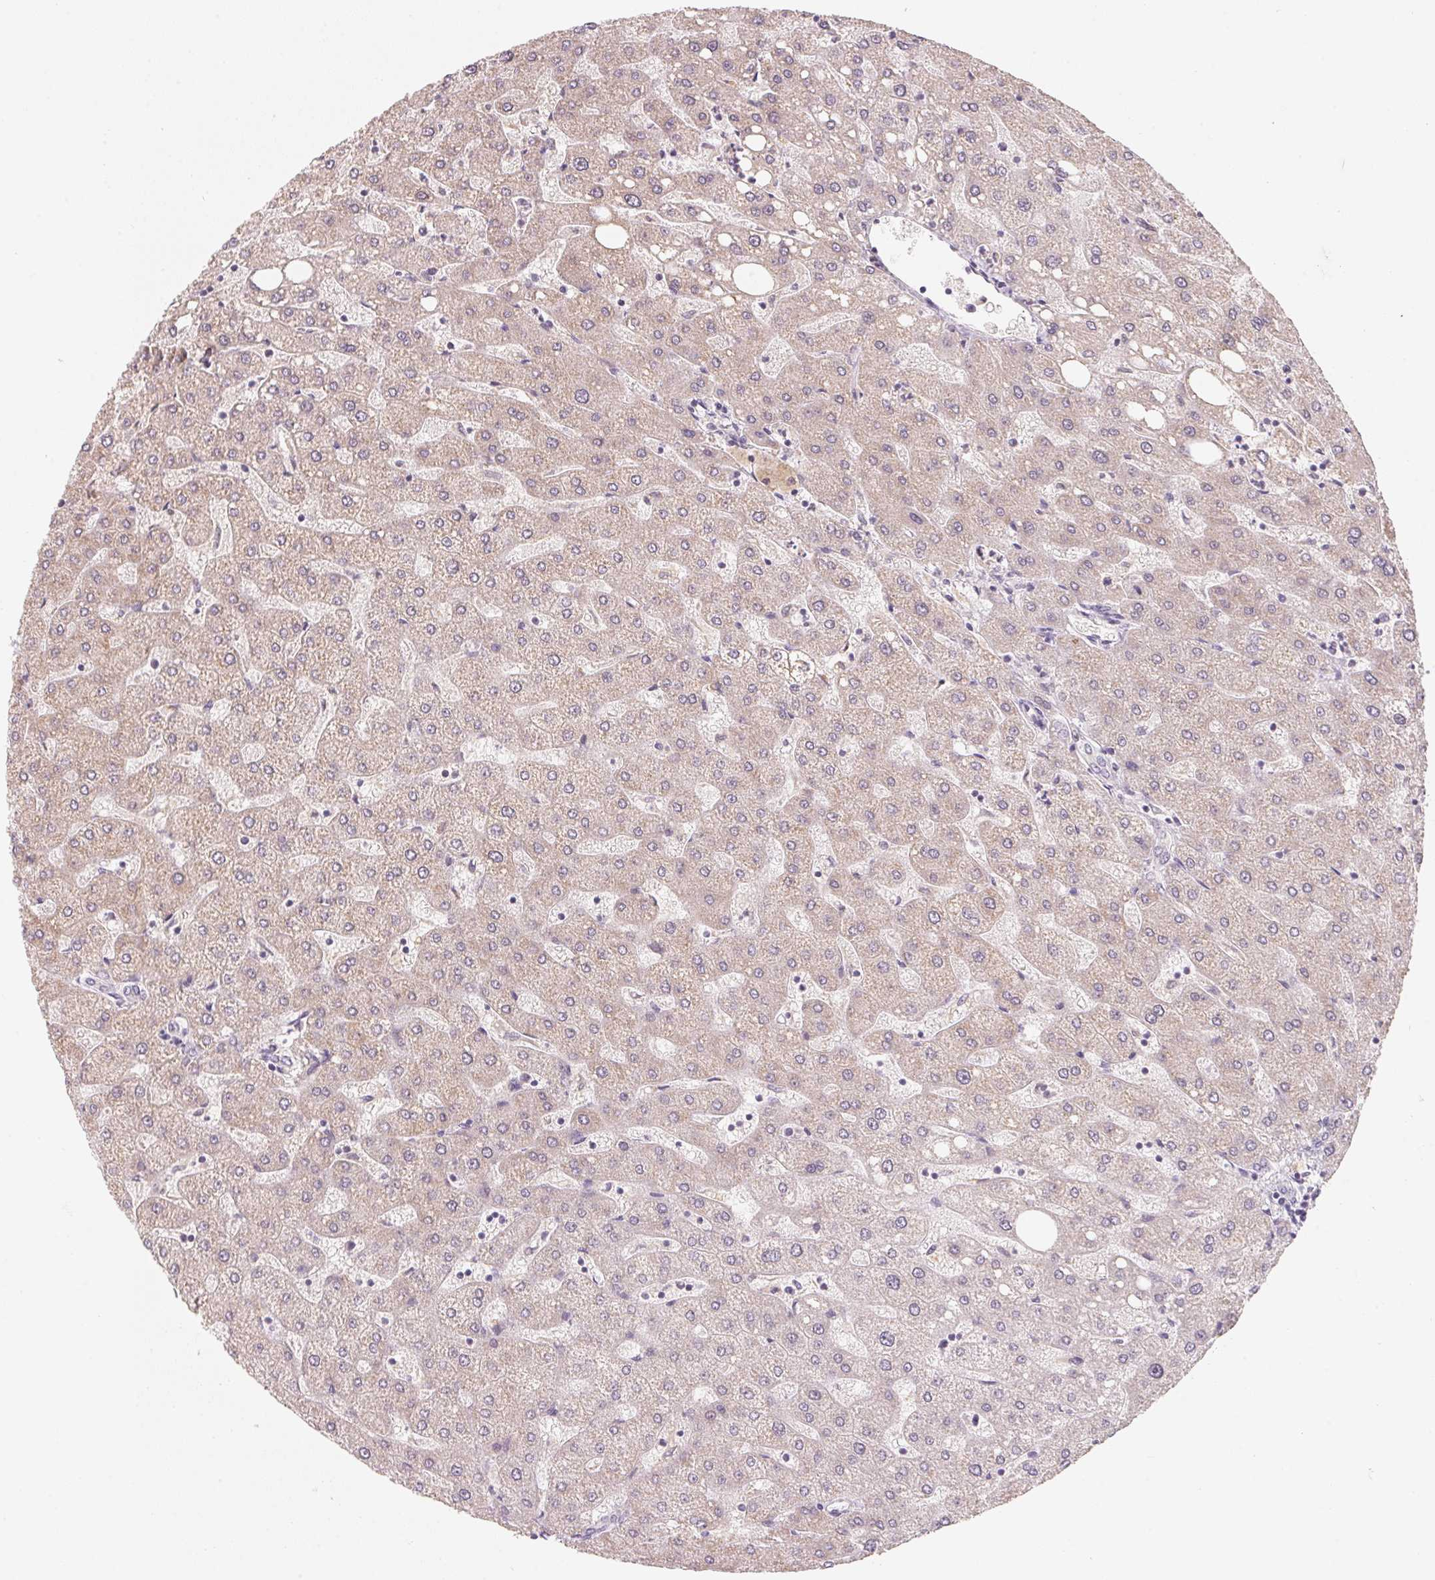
{"staining": {"intensity": "negative", "quantity": "none", "location": "none"}, "tissue": "liver", "cell_type": "Cholangiocytes", "image_type": "normal", "snomed": [{"axis": "morphology", "description": "Normal tissue, NOS"}, {"axis": "topography", "description": "Liver"}], "caption": "This photomicrograph is of unremarkable liver stained with IHC to label a protein in brown with the nuclei are counter-stained blue. There is no positivity in cholangiocytes.", "gene": "ANKRD31", "patient": {"sex": "male", "age": 67}}